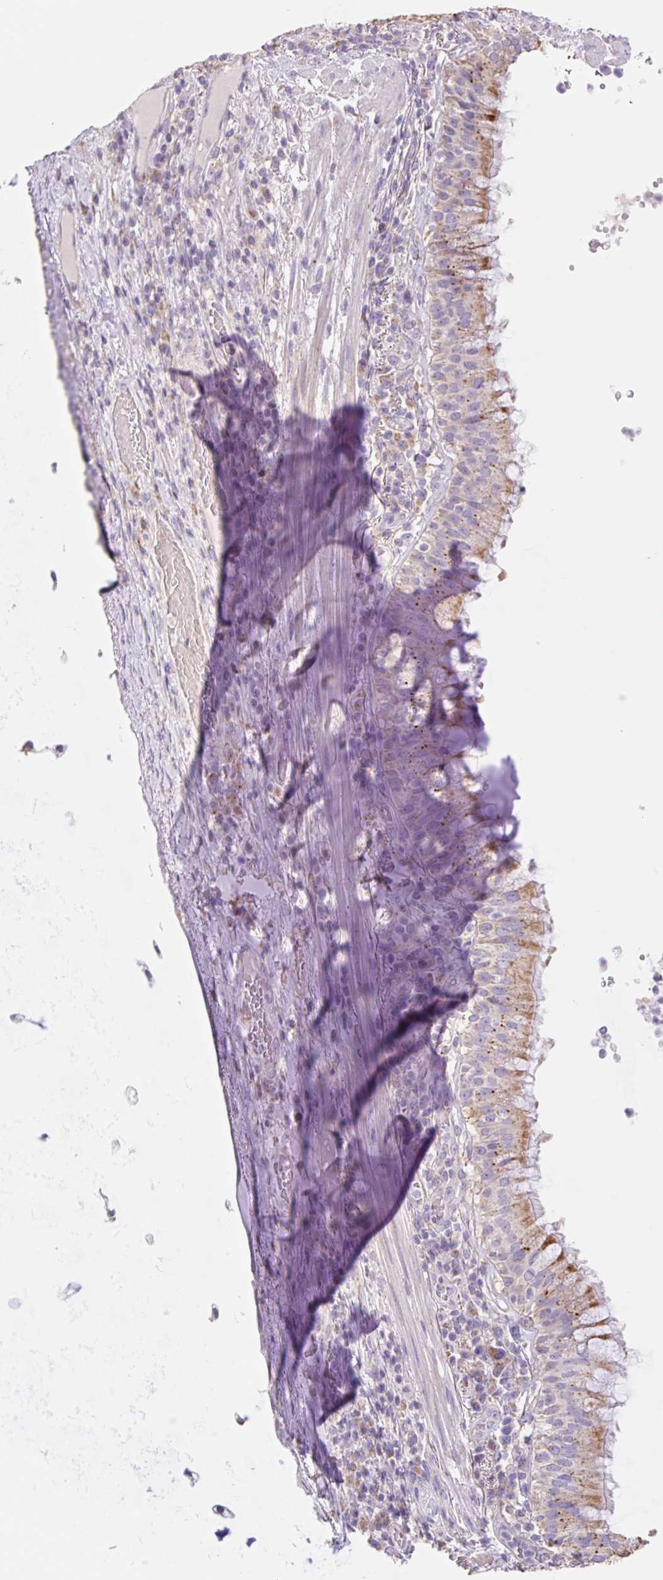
{"staining": {"intensity": "moderate", "quantity": ">75%", "location": "cytoplasmic/membranous"}, "tissue": "bronchus", "cell_type": "Respiratory epithelial cells", "image_type": "normal", "snomed": [{"axis": "morphology", "description": "Normal tissue, NOS"}, {"axis": "topography", "description": "Cartilage tissue"}, {"axis": "topography", "description": "Bronchus"}], "caption": "Respiratory epithelial cells display medium levels of moderate cytoplasmic/membranous expression in approximately >75% of cells in benign bronchus.", "gene": "COPZ2", "patient": {"sex": "male", "age": 56}}